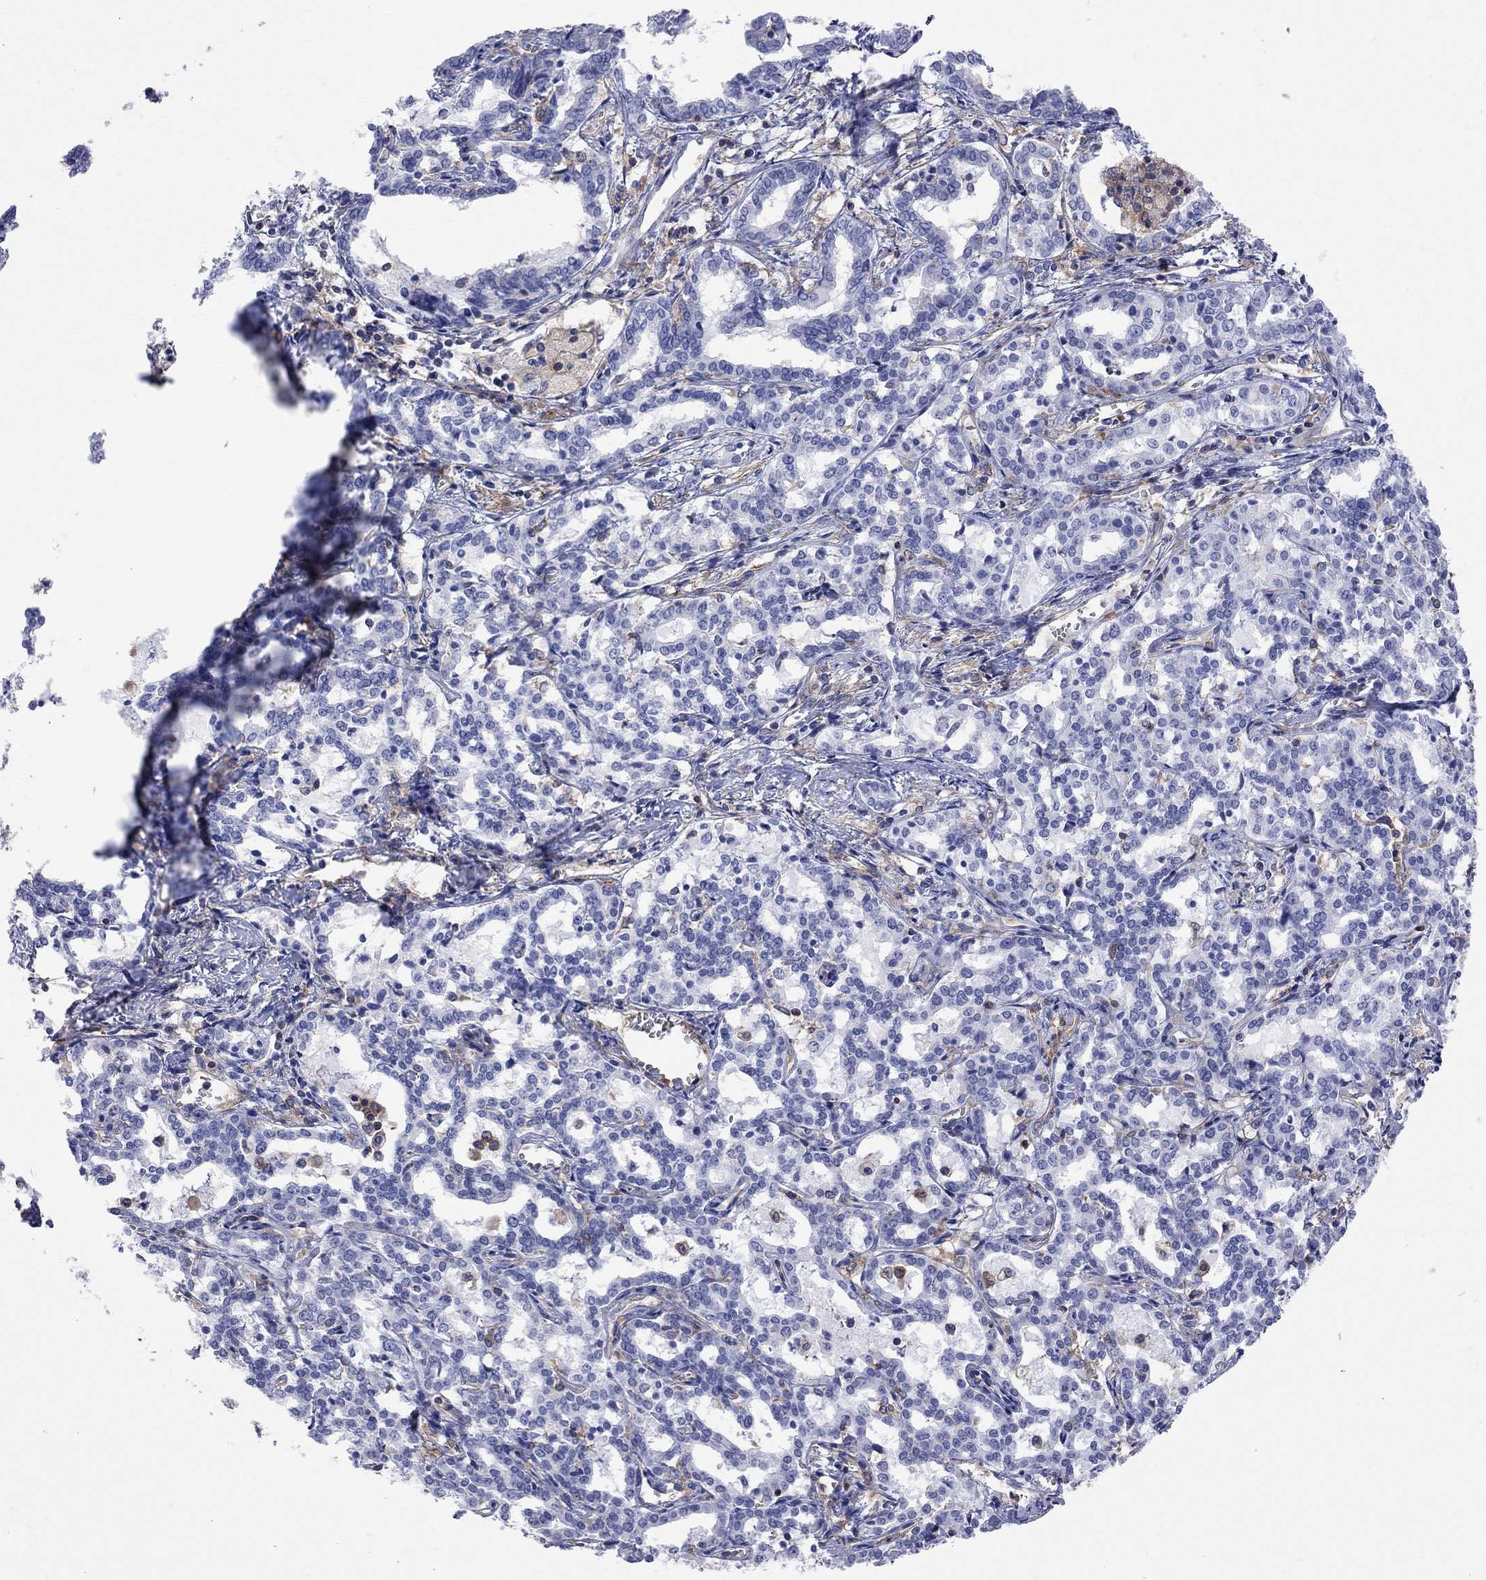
{"staining": {"intensity": "negative", "quantity": "none", "location": "none"}, "tissue": "liver cancer", "cell_type": "Tumor cells", "image_type": "cancer", "snomed": [{"axis": "morphology", "description": "Cholangiocarcinoma"}, {"axis": "topography", "description": "Liver"}], "caption": "IHC histopathology image of cholangiocarcinoma (liver) stained for a protein (brown), which demonstrates no staining in tumor cells. (DAB (3,3'-diaminobenzidine) immunohistochemistry visualized using brightfield microscopy, high magnification).", "gene": "ABI3", "patient": {"sex": "female", "age": 47}}